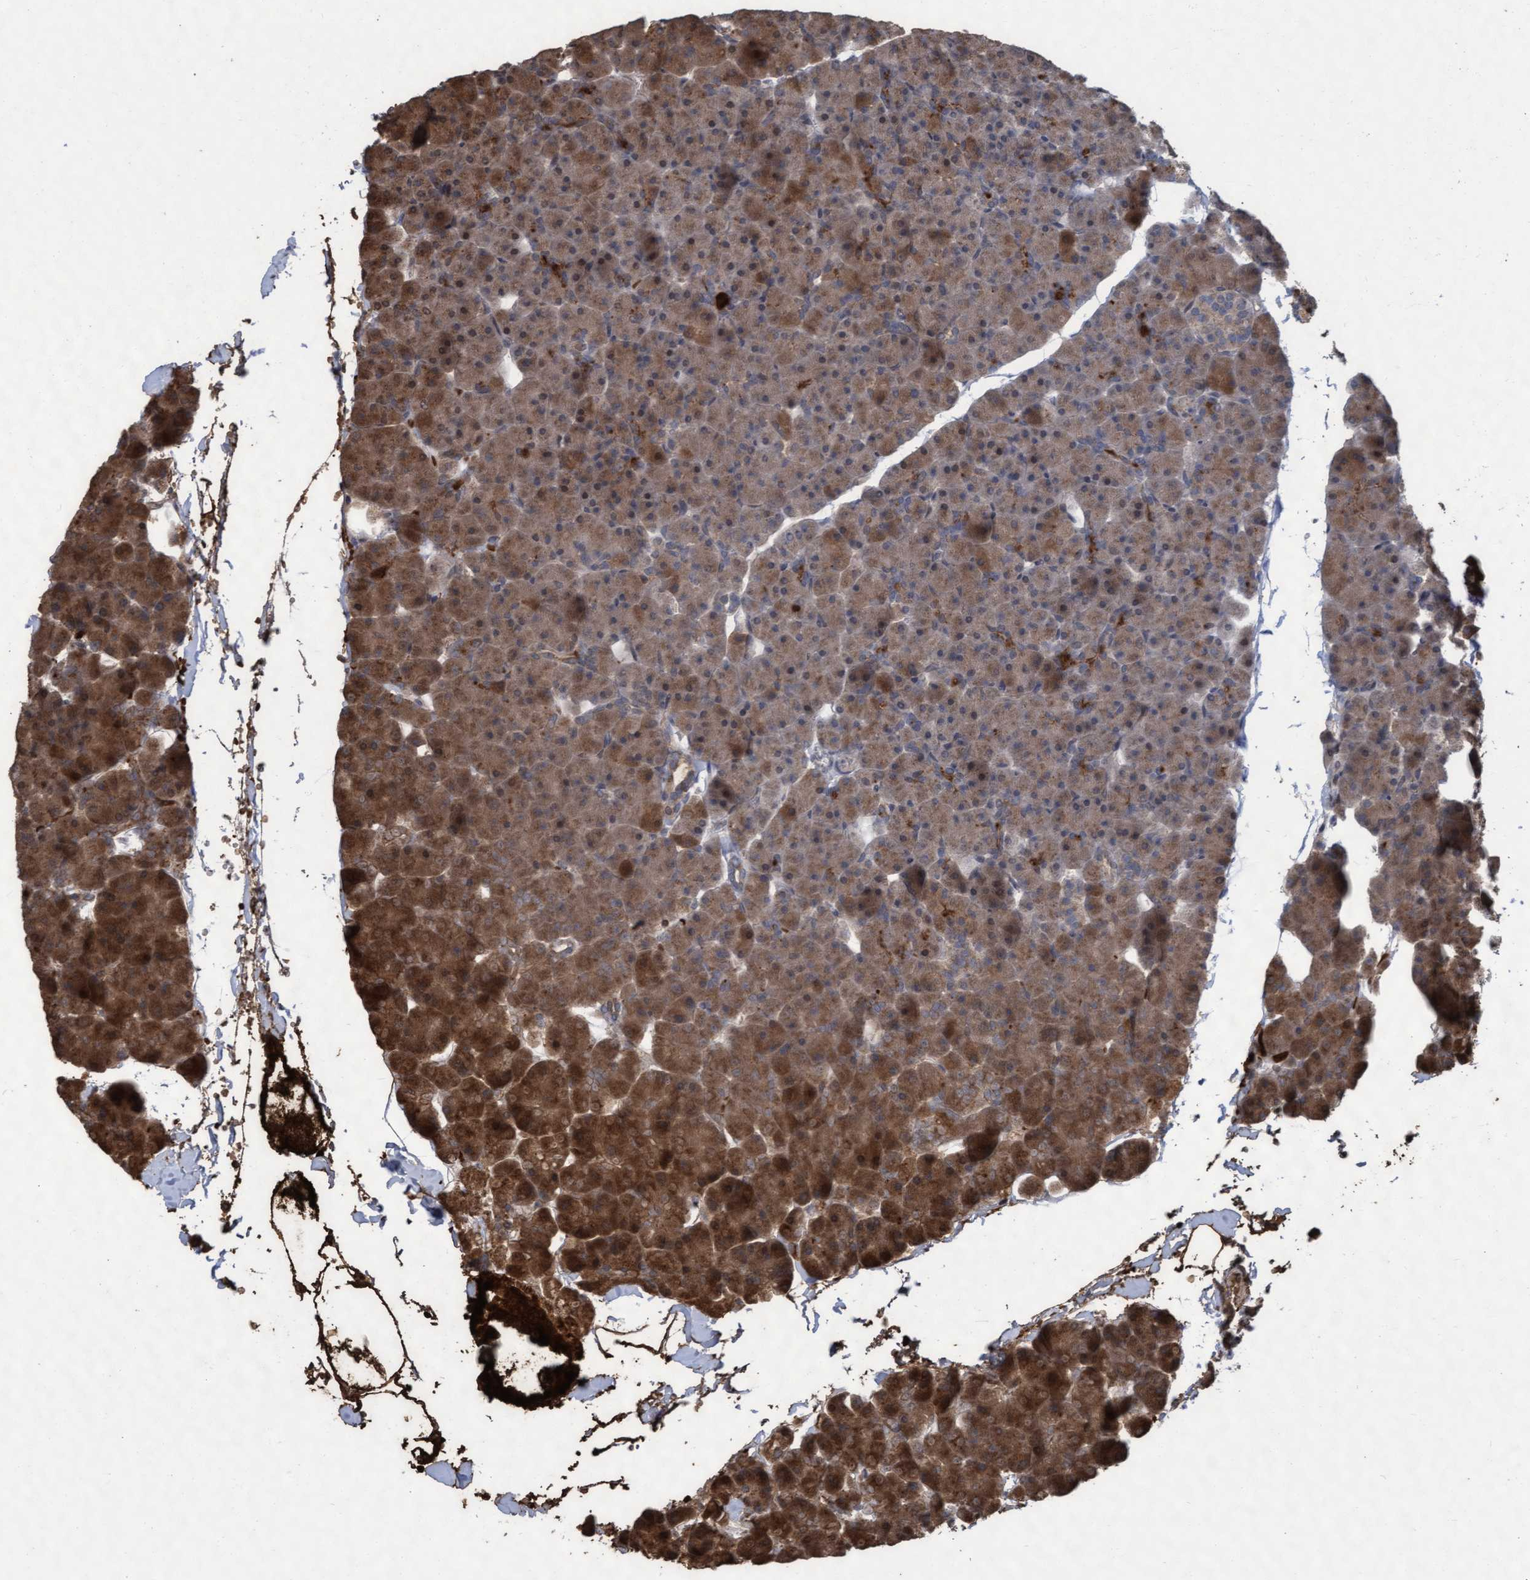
{"staining": {"intensity": "moderate", "quantity": ">75%", "location": "cytoplasmic/membranous"}, "tissue": "pancreas", "cell_type": "Exocrine glandular cells", "image_type": "normal", "snomed": [{"axis": "morphology", "description": "Normal tissue, NOS"}, {"axis": "topography", "description": "Pancreas"}], "caption": "Normal pancreas reveals moderate cytoplasmic/membranous staining in about >75% of exocrine glandular cells, visualized by immunohistochemistry. The staining is performed using DAB (3,3'-diaminobenzidine) brown chromogen to label protein expression. The nuclei are counter-stained blue using hematoxylin.", "gene": "KCNC2", "patient": {"sex": "male", "age": 35}}